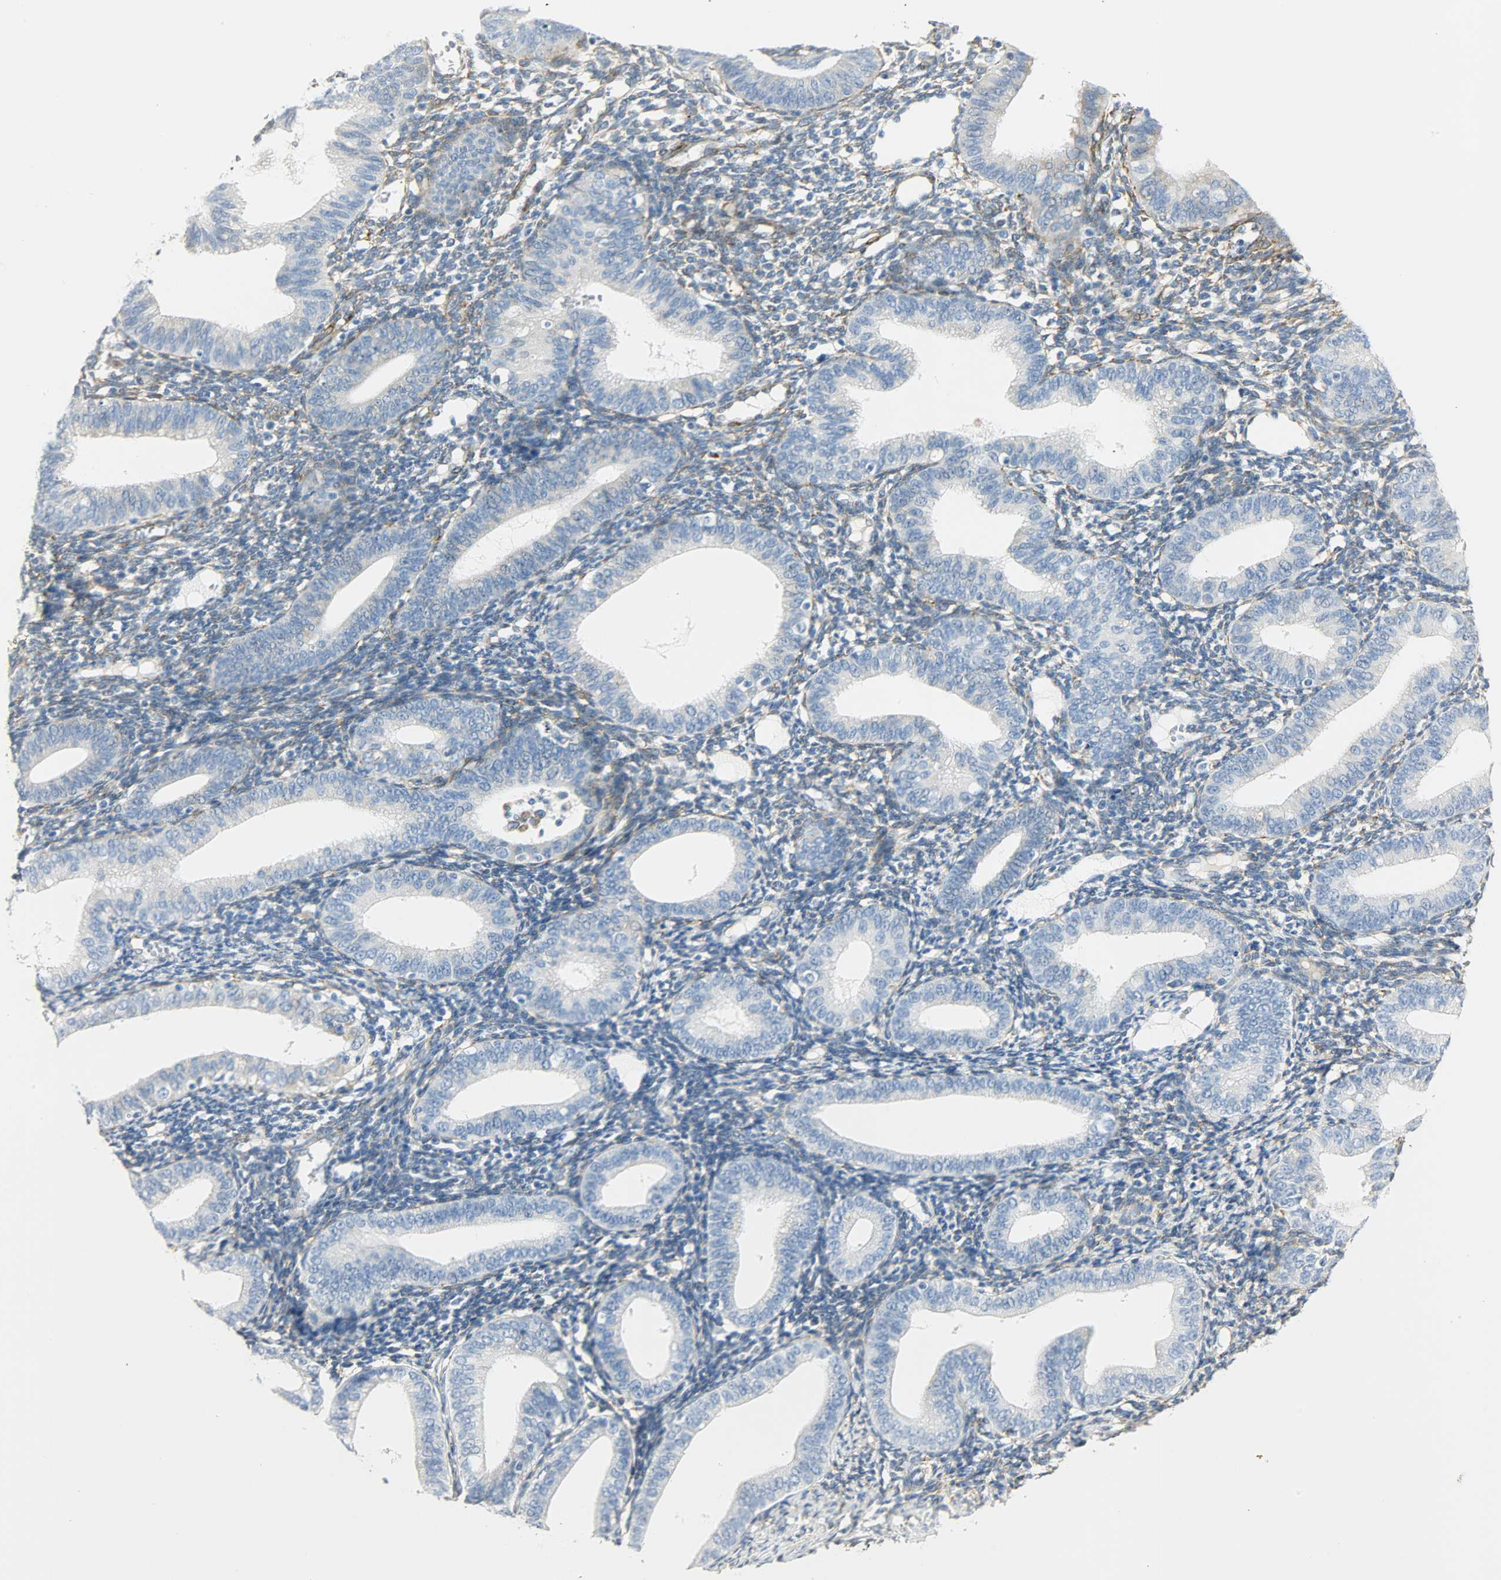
{"staining": {"intensity": "strong", "quantity": "25%-75%", "location": "cytoplasmic/membranous"}, "tissue": "endometrium", "cell_type": "Cells in endometrial stroma", "image_type": "normal", "snomed": [{"axis": "morphology", "description": "Normal tissue, NOS"}, {"axis": "topography", "description": "Endometrium"}], "caption": "Immunohistochemistry (IHC) of benign endometrium exhibits high levels of strong cytoplasmic/membranous staining in about 25%-75% of cells in endometrial stroma. The staining was performed using DAB to visualize the protein expression in brown, while the nuclei were stained in blue with hematoxylin (Magnification: 20x).", "gene": "PKD2", "patient": {"sex": "female", "age": 61}}